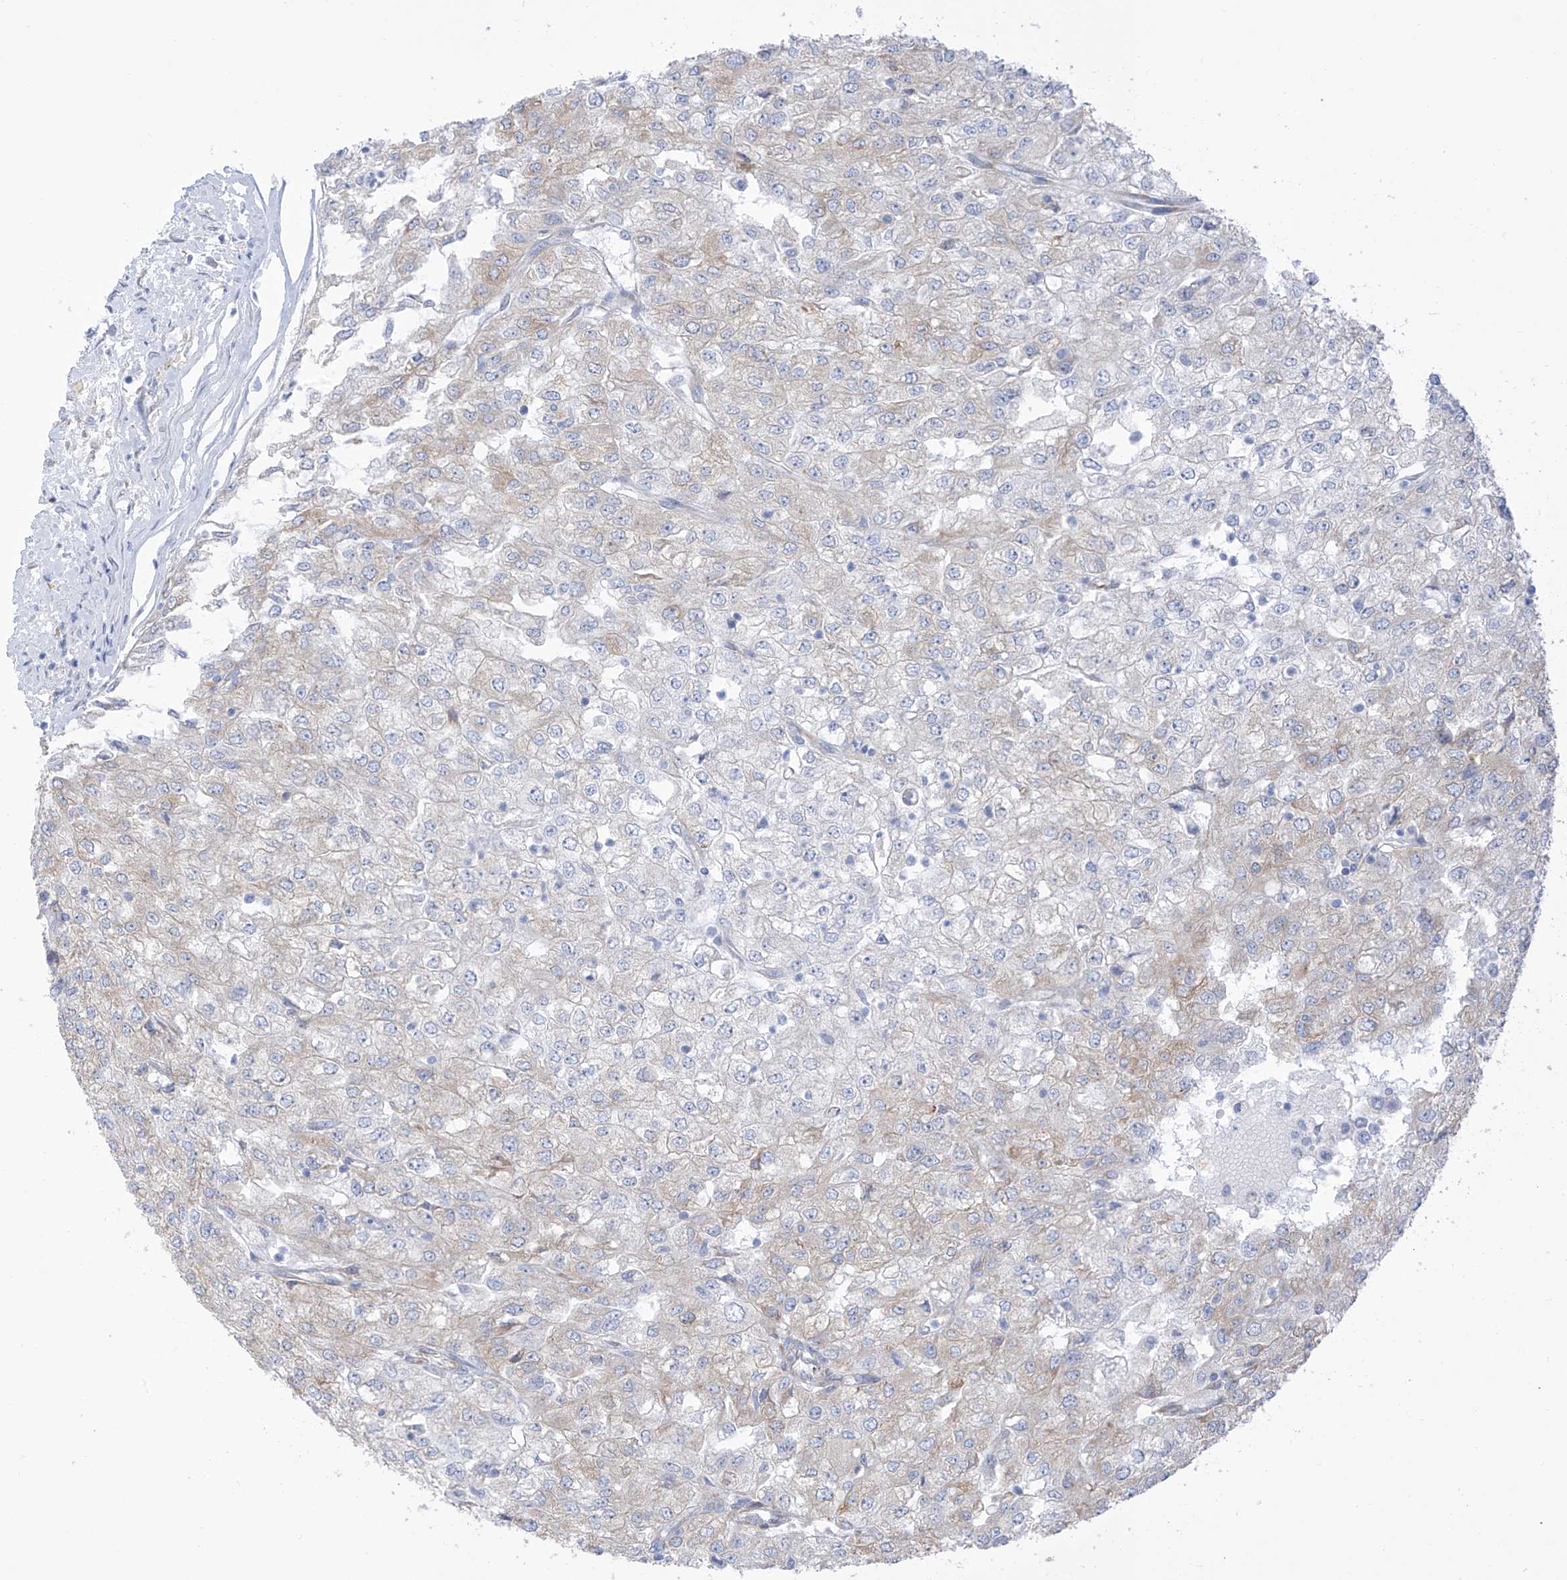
{"staining": {"intensity": "weak", "quantity": "<25%", "location": "cytoplasmic/membranous"}, "tissue": "renal cancer", "cell_type": "Tumor cells", "image_type": "cancer", "snomed": [{"axis": "morphology", "description": "Adenocarcinoma, NOS"}, {"axis": "topography", "description": "Kidney"}], "caption": "The histopathology image demonstrates no staining of tumor cells in renal adenocarcinoma.", "gene": "RCN2", "patient": {"sex": "female", "age": 54}}